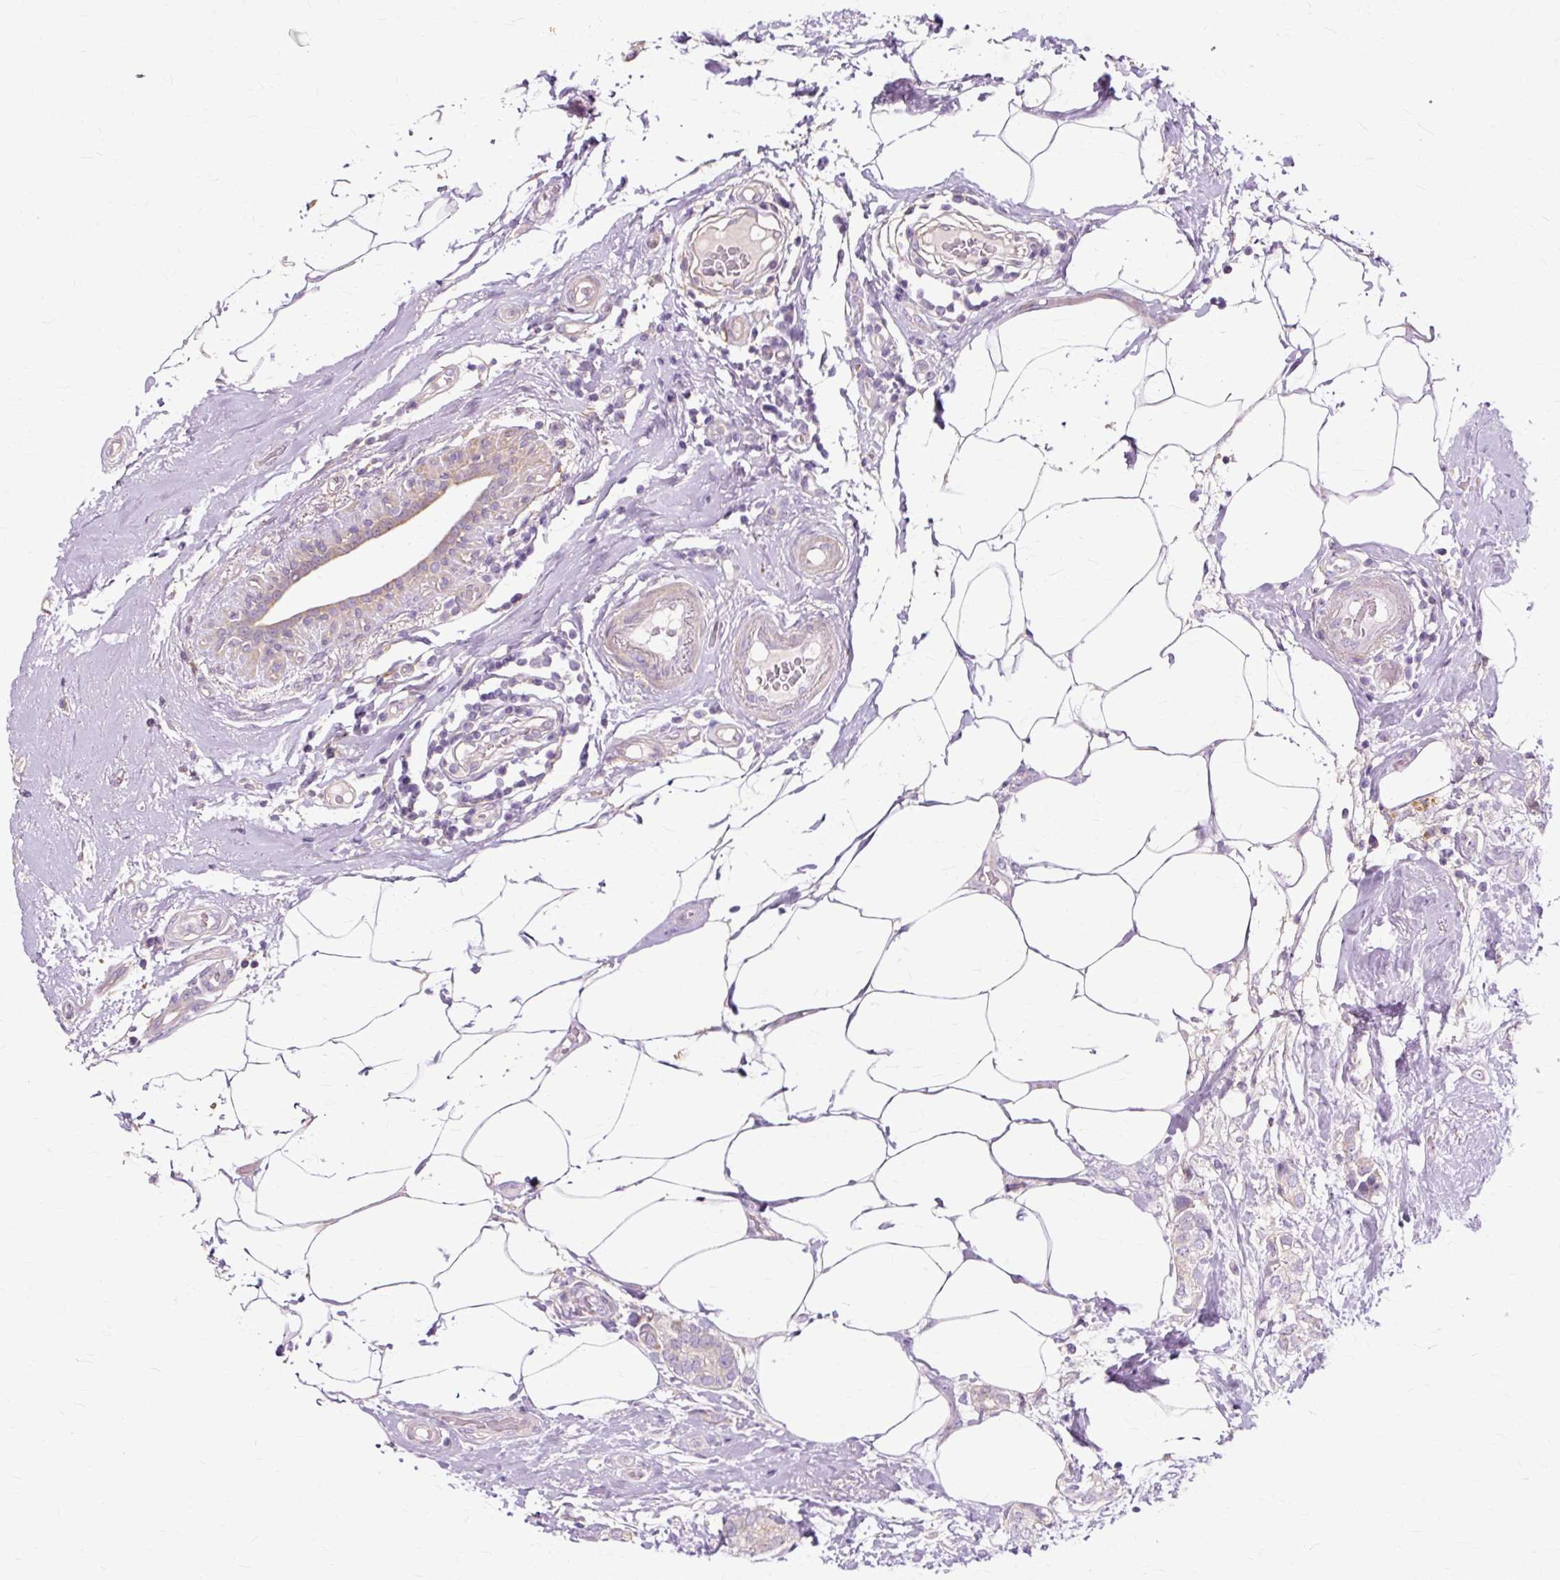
{"staining": {"intensity": "negative", "quantity": "none", "location": "none"}, "tissue": "breast cancer", "cell_type": "Tumor cells", "image_type": "cancer", "snomed": [{"axis": "morphology", "description": "Duct carcinoma"}, {"axis": "topography", "description": "Breast"}], "caption": "The IHC histopathology image has no significant positivity in tumor cells of breast cancer (intraductal carcinoma) tissue.", "gene": "TSPAN8", "patient": {"sex": "female", "age": 73}}